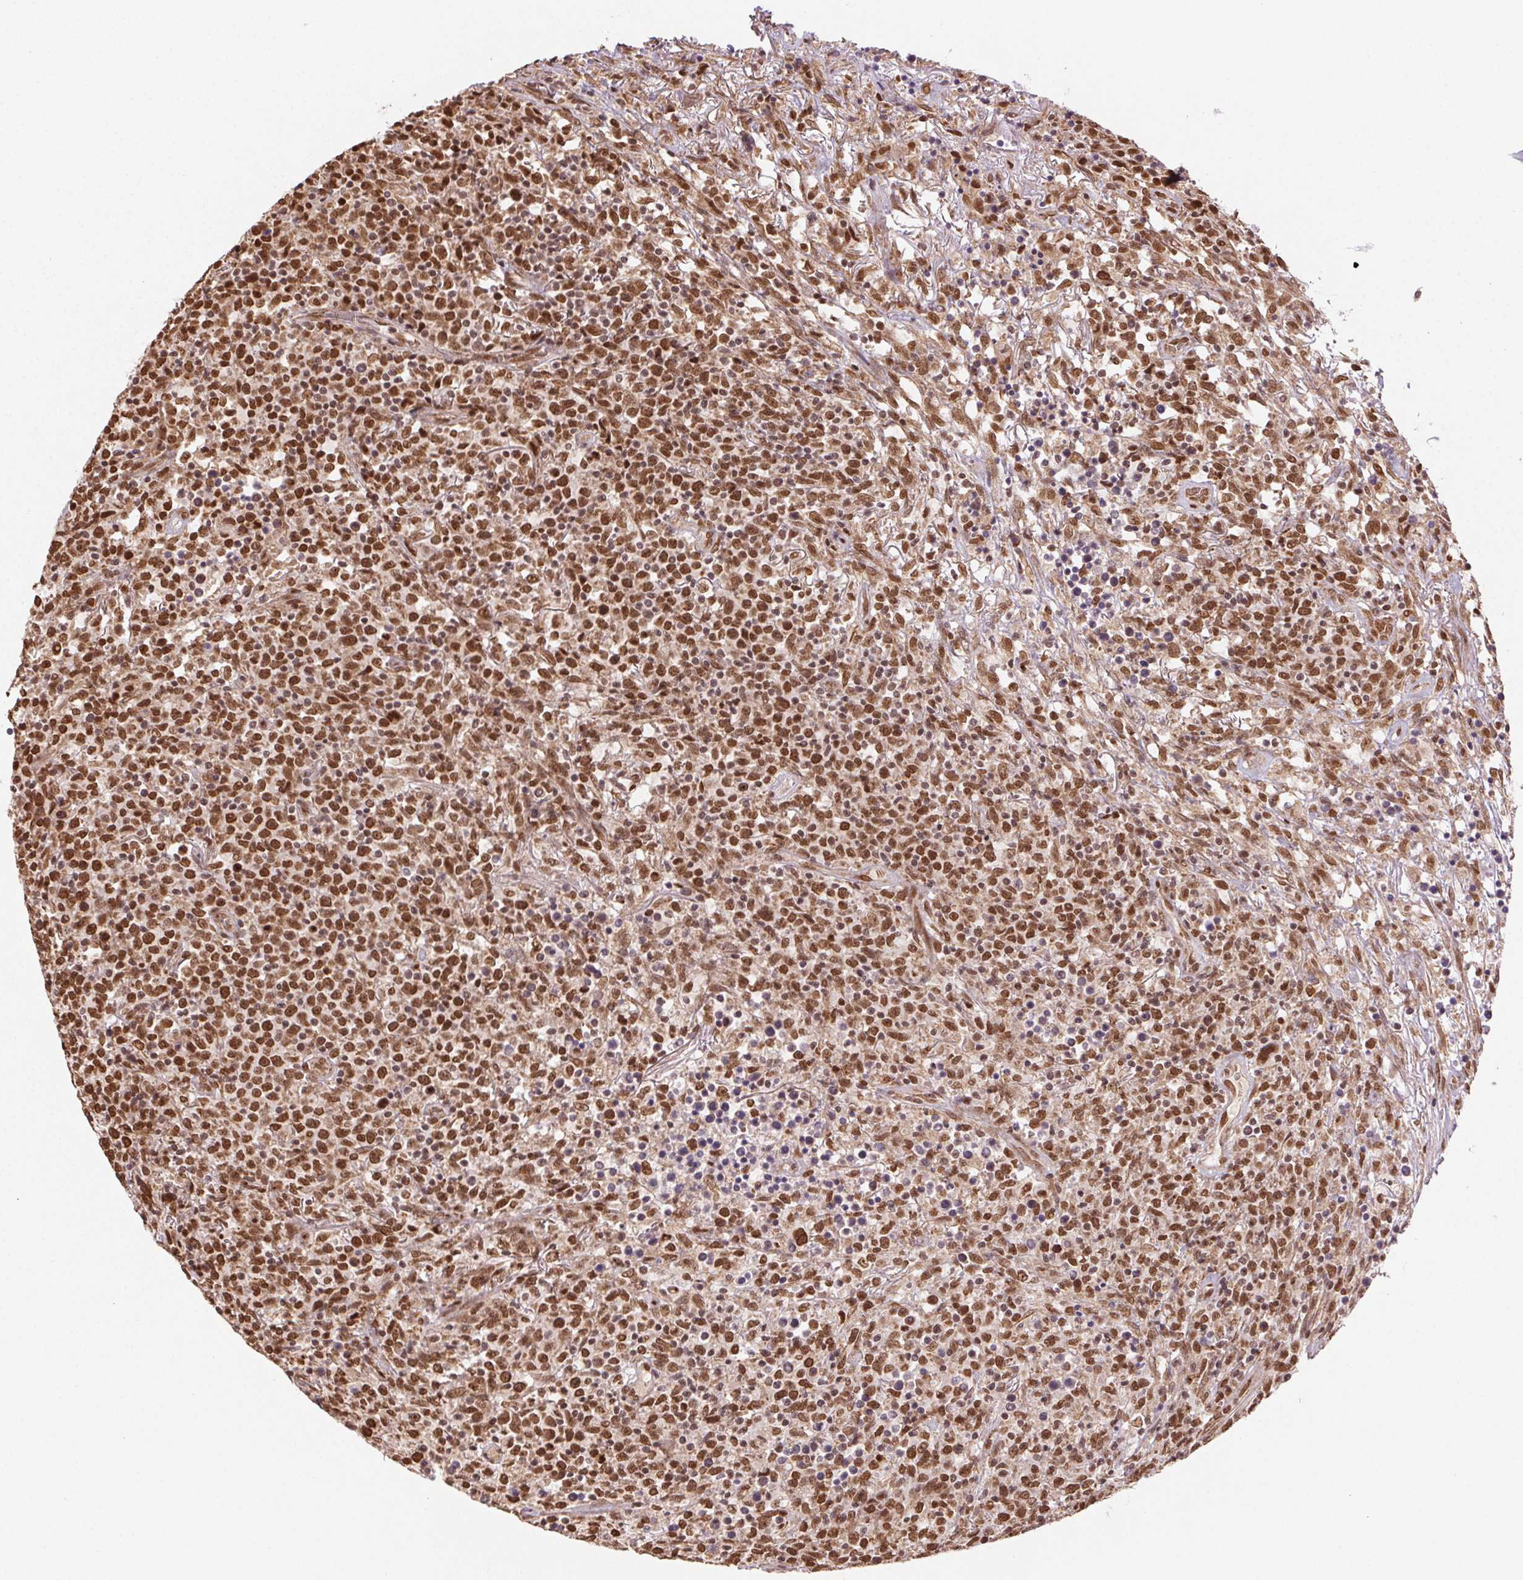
{"staining": {"intensity": "moderate", "quantity": ">75%", "location": "nuclear"}, "tissue": "lymphoma", "cell_type": "Tumor cells", "image_type": "cancer", "snomed": [{"axis": "morphology", "description": "Malignant lymphoma, non-Hodgkin's type, High grade"}, {"axis": "topography", "description": "Lung"}], "caption": "Immunohistochemical staining of human lymphoma shows moderate nuclear protein expression in about >75% of tumor cells.", "gene": "TREML4", "patient": {"sex": "male", "age": 79}}